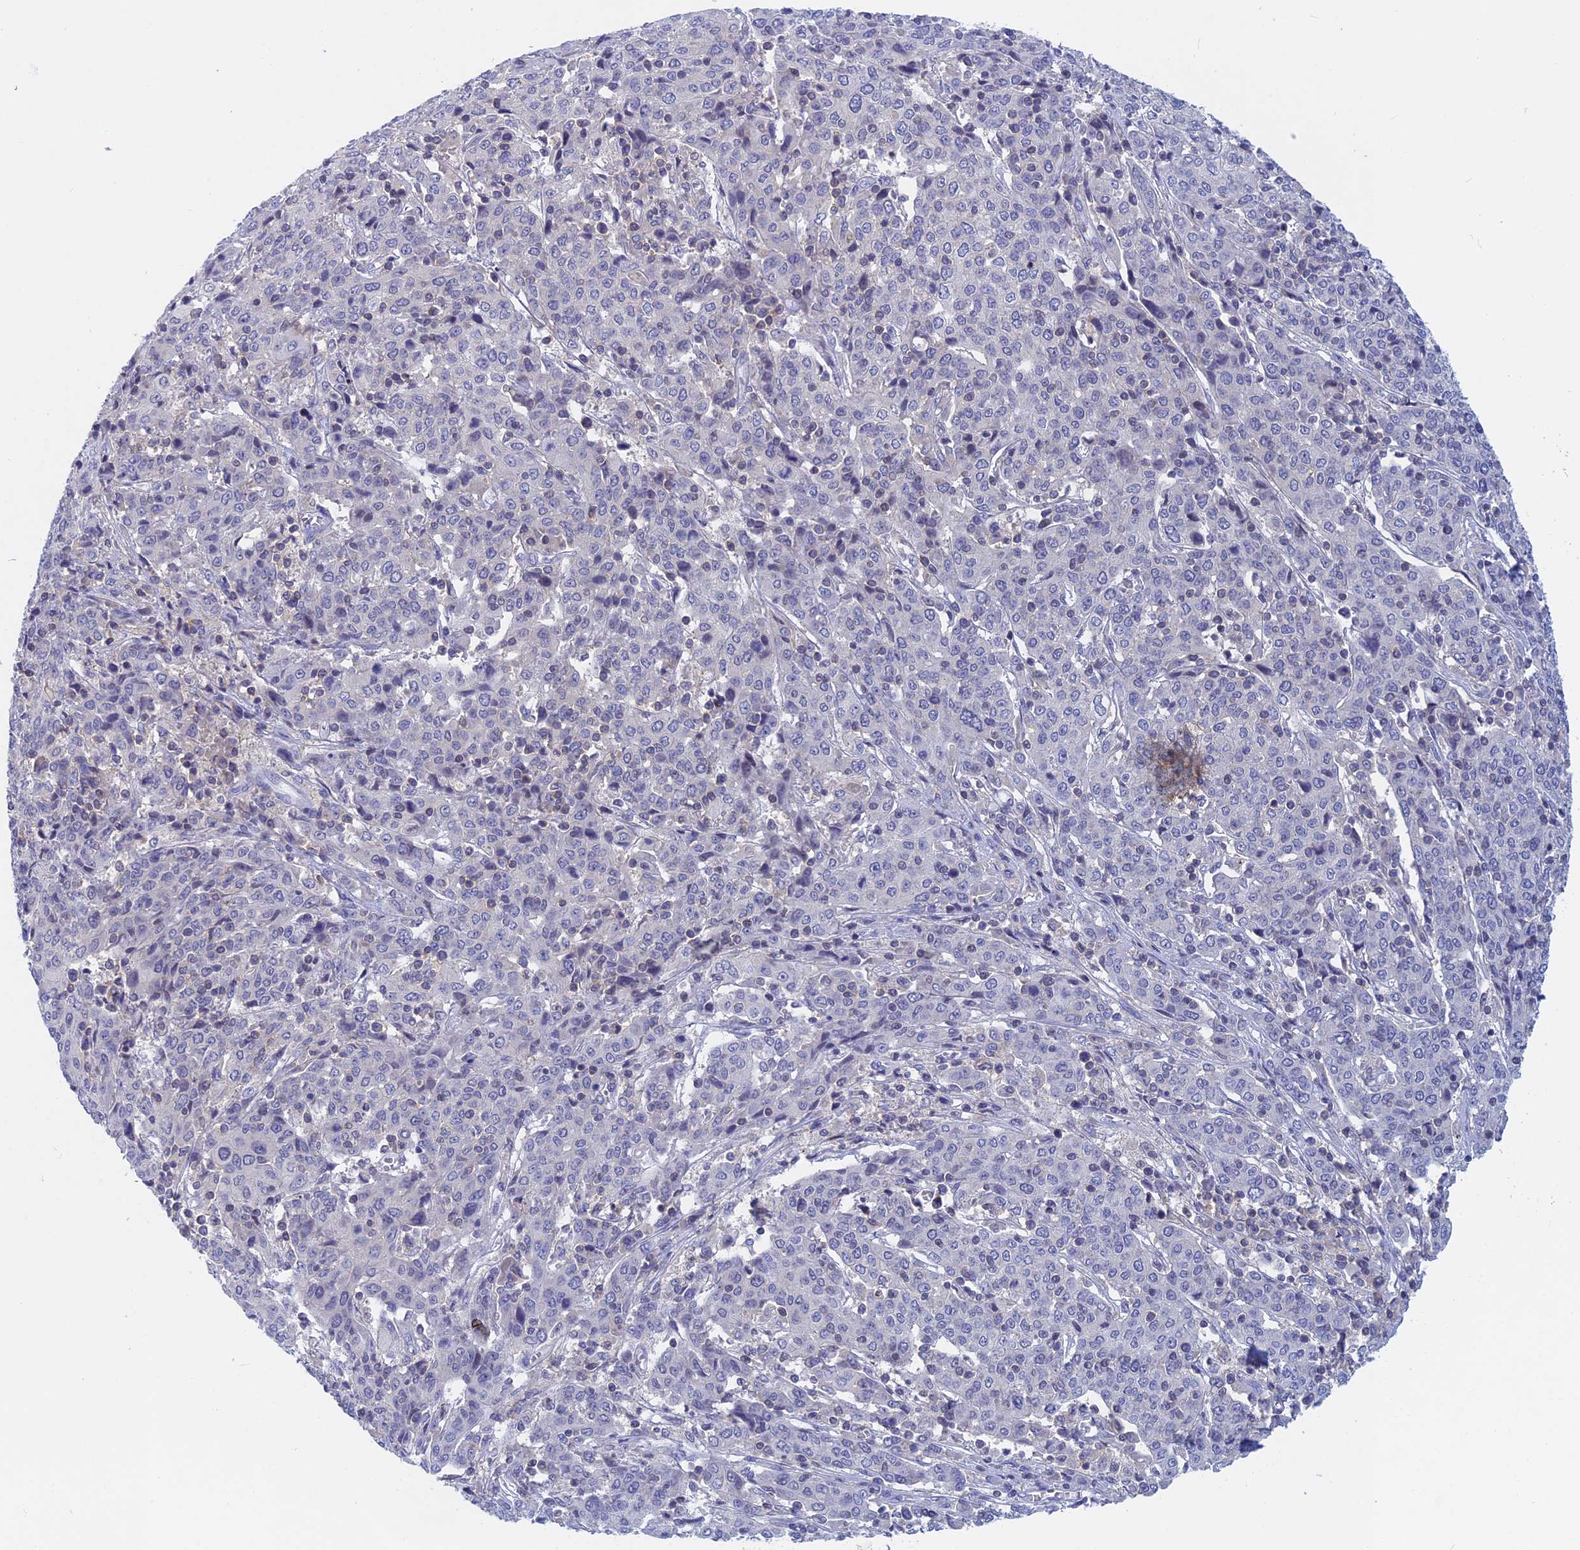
{"staining": {"intensity": "negative", "quantity": "none", "location": "none"}, "tissue": "cervical cancer", "cell_type": "Tumor cells", "image_type": "cancer", "snomed": [{"axis": "morphology", "description": "Squamous cell carcinoma, NOS"}, {"axis": "topography", "description": "Cervix"}], "caption": "This is a image of IHC staining of cervical cancer (squamous cell carcinoma), which shows no staining in tumor cells.", "gene": "ACP7", "patient": {"sex": "female", "age": 67}}